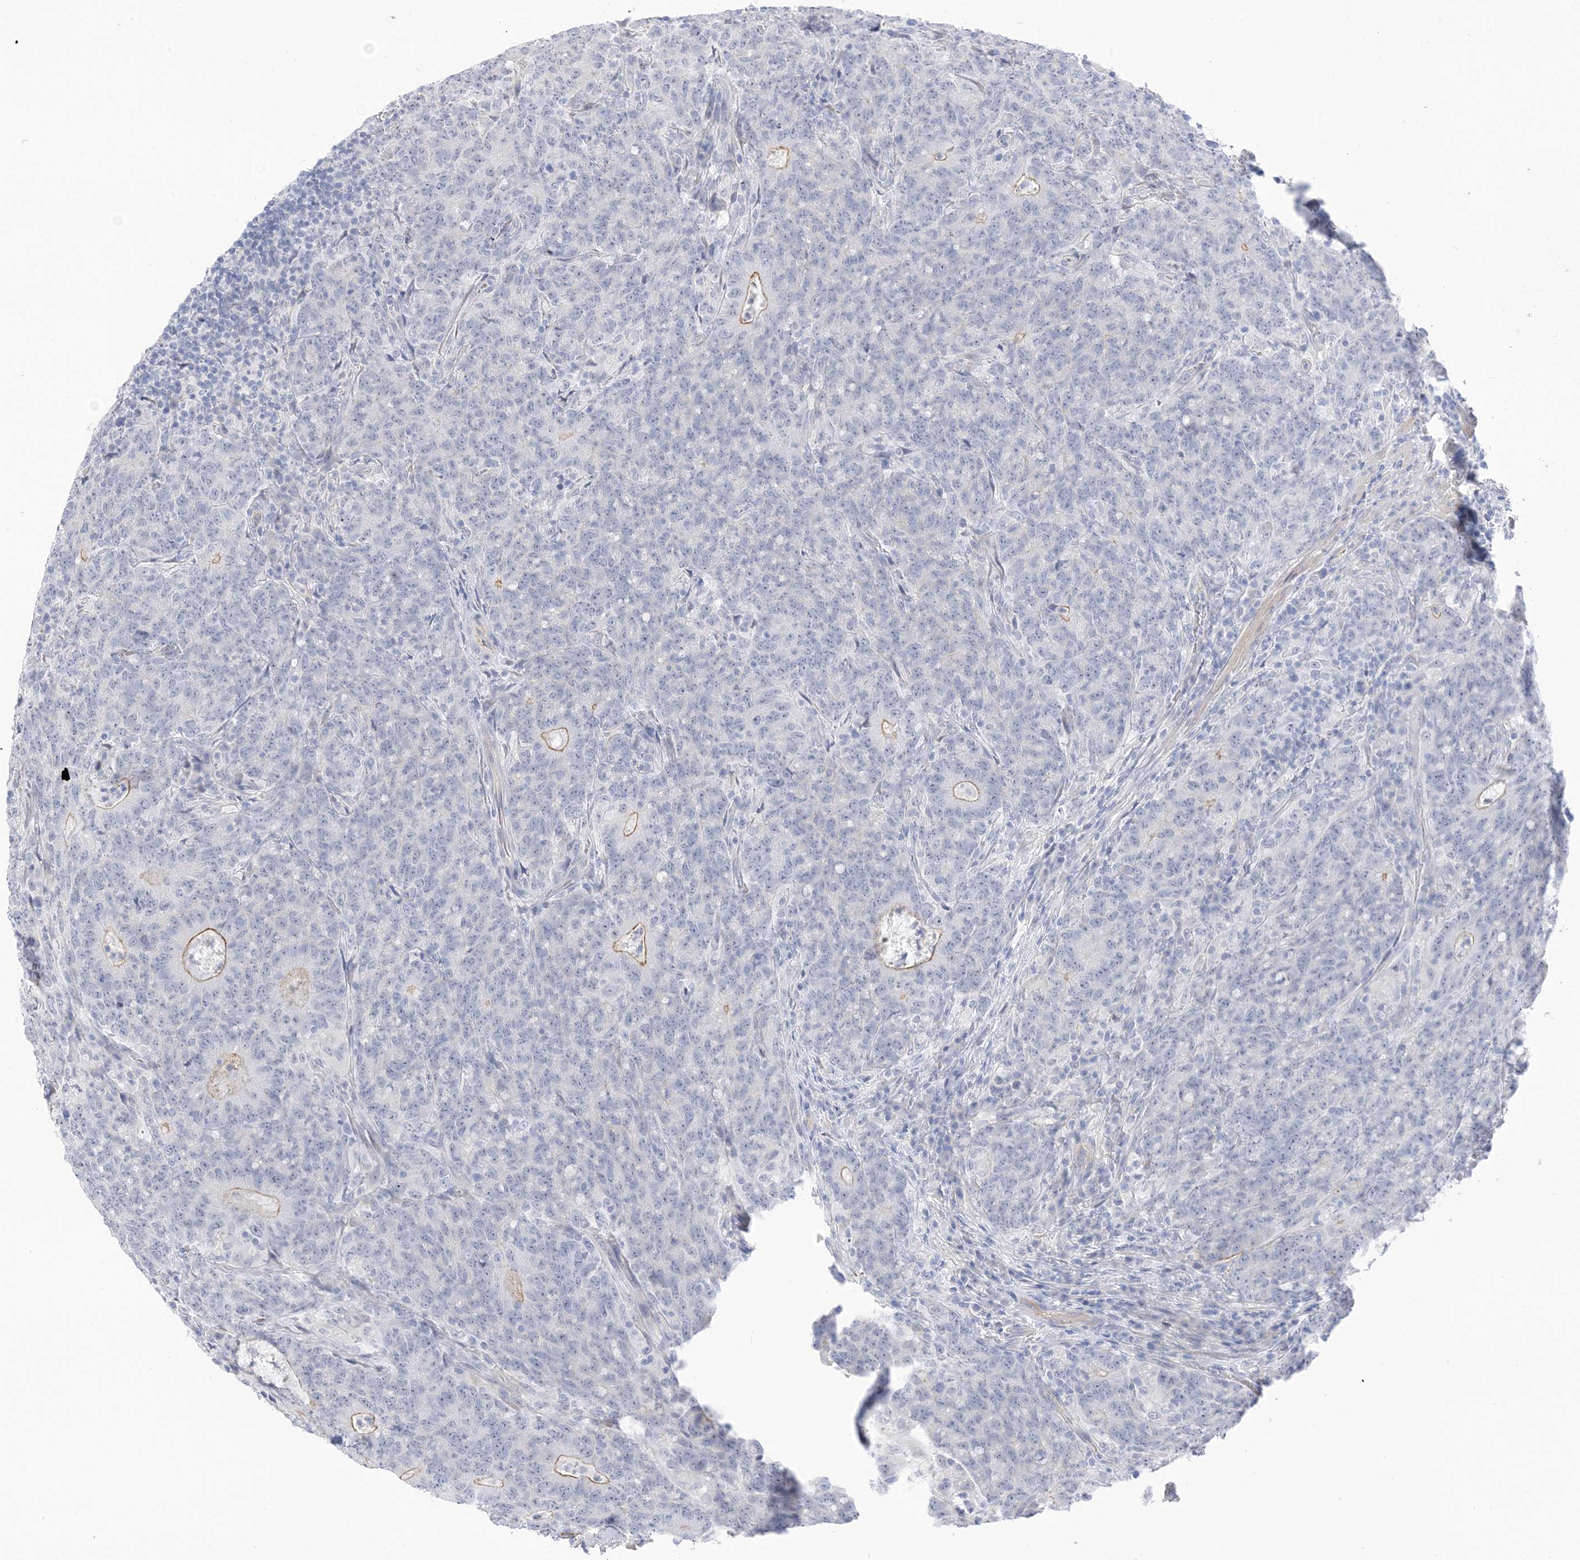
{"staining": {"intensity": "weak", "quantity": "<25%", "location": "cytoplasmic/membranous"}, "tissue": "colorectal cancer", "cell_type": "Tumor cells", "image_type": "cancer", "snomed": [{"axis": "morphology", "description": "Normal tissue, NOS"}, {"axis": "morphology", "description": "Adenocarcinoma, NOS"}, {"axis": "topography", "description": "Colon"}], "caption": "Adenocarcinoma (colorectal) was stained to show a protein in brown. There is no significant expression in tumor cells. The staining was performed using DAB (3,3'-diaminobenzidine) to visualize the protein expression in brown, while the nuclei were stained in blue with hematoxylin (Magnification: 20x).", "gene": "IL36B", "patient": {"sex": "female", "age": 75}}